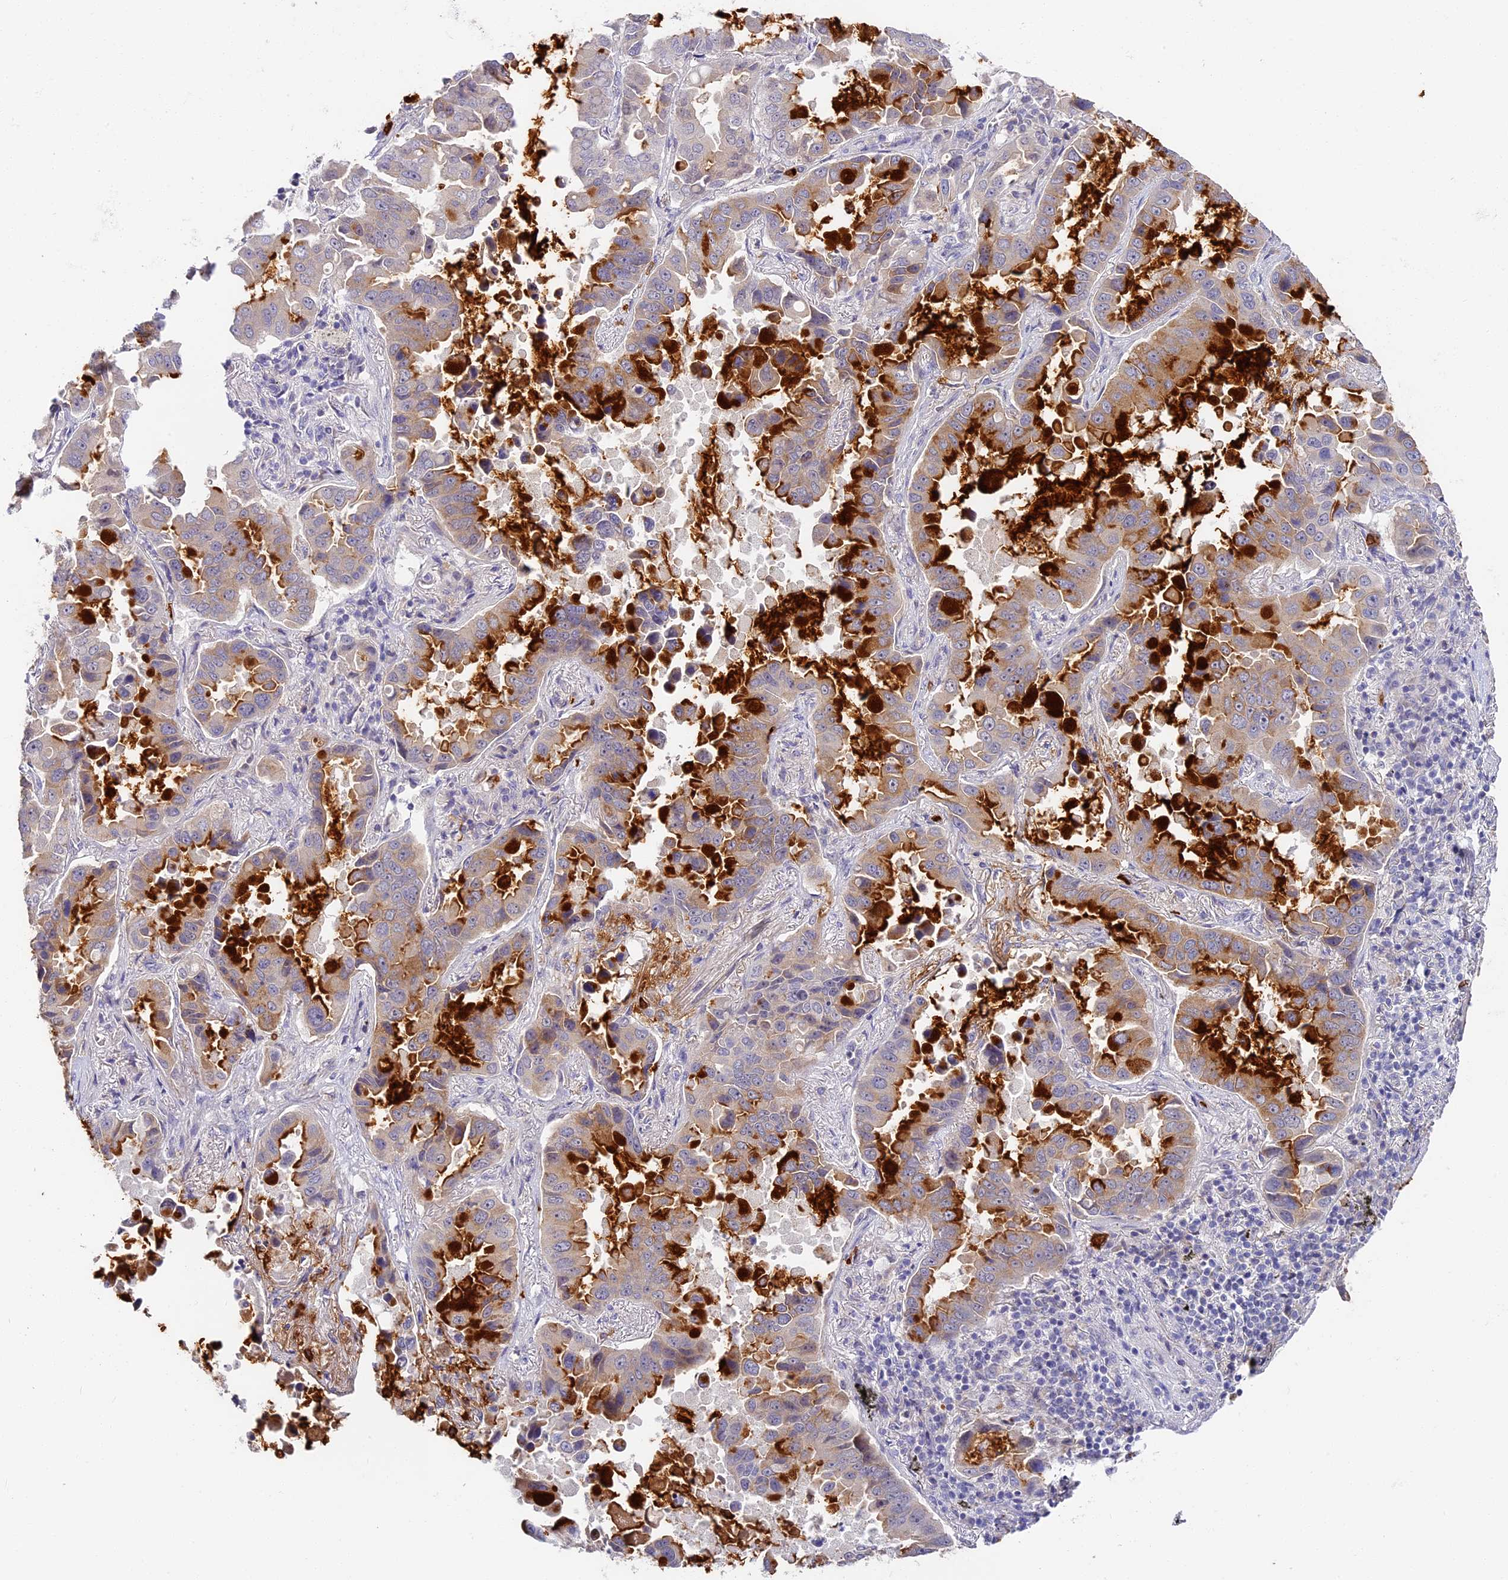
{"staining": {"intensity": "strong", "quantity": "25%-75%", "location": "cytoplasmic/membranous"}, "tissue": "lung cancer", "cell_type": "Tumor cells", "image_type": "cancer", "snomed": [{"axis": "morphology", "description": "Adenocarcinoma, NOS"}, {"axis": "topography", "description": "Lung"}], "caption": "Immunohistochemistry histopathology image of neoplastic tissue: lung adenocarcinoma stained using immunohistochemistry (IHC) demonstrates high levels of strong protein expression localized specifically in the cytoplasmic/membranous of tumor cells, appearing as a cytoplasmic/membranous brown color.", "gene": "ADGRD1", "patient": {"sex": "male", "age": 64}}